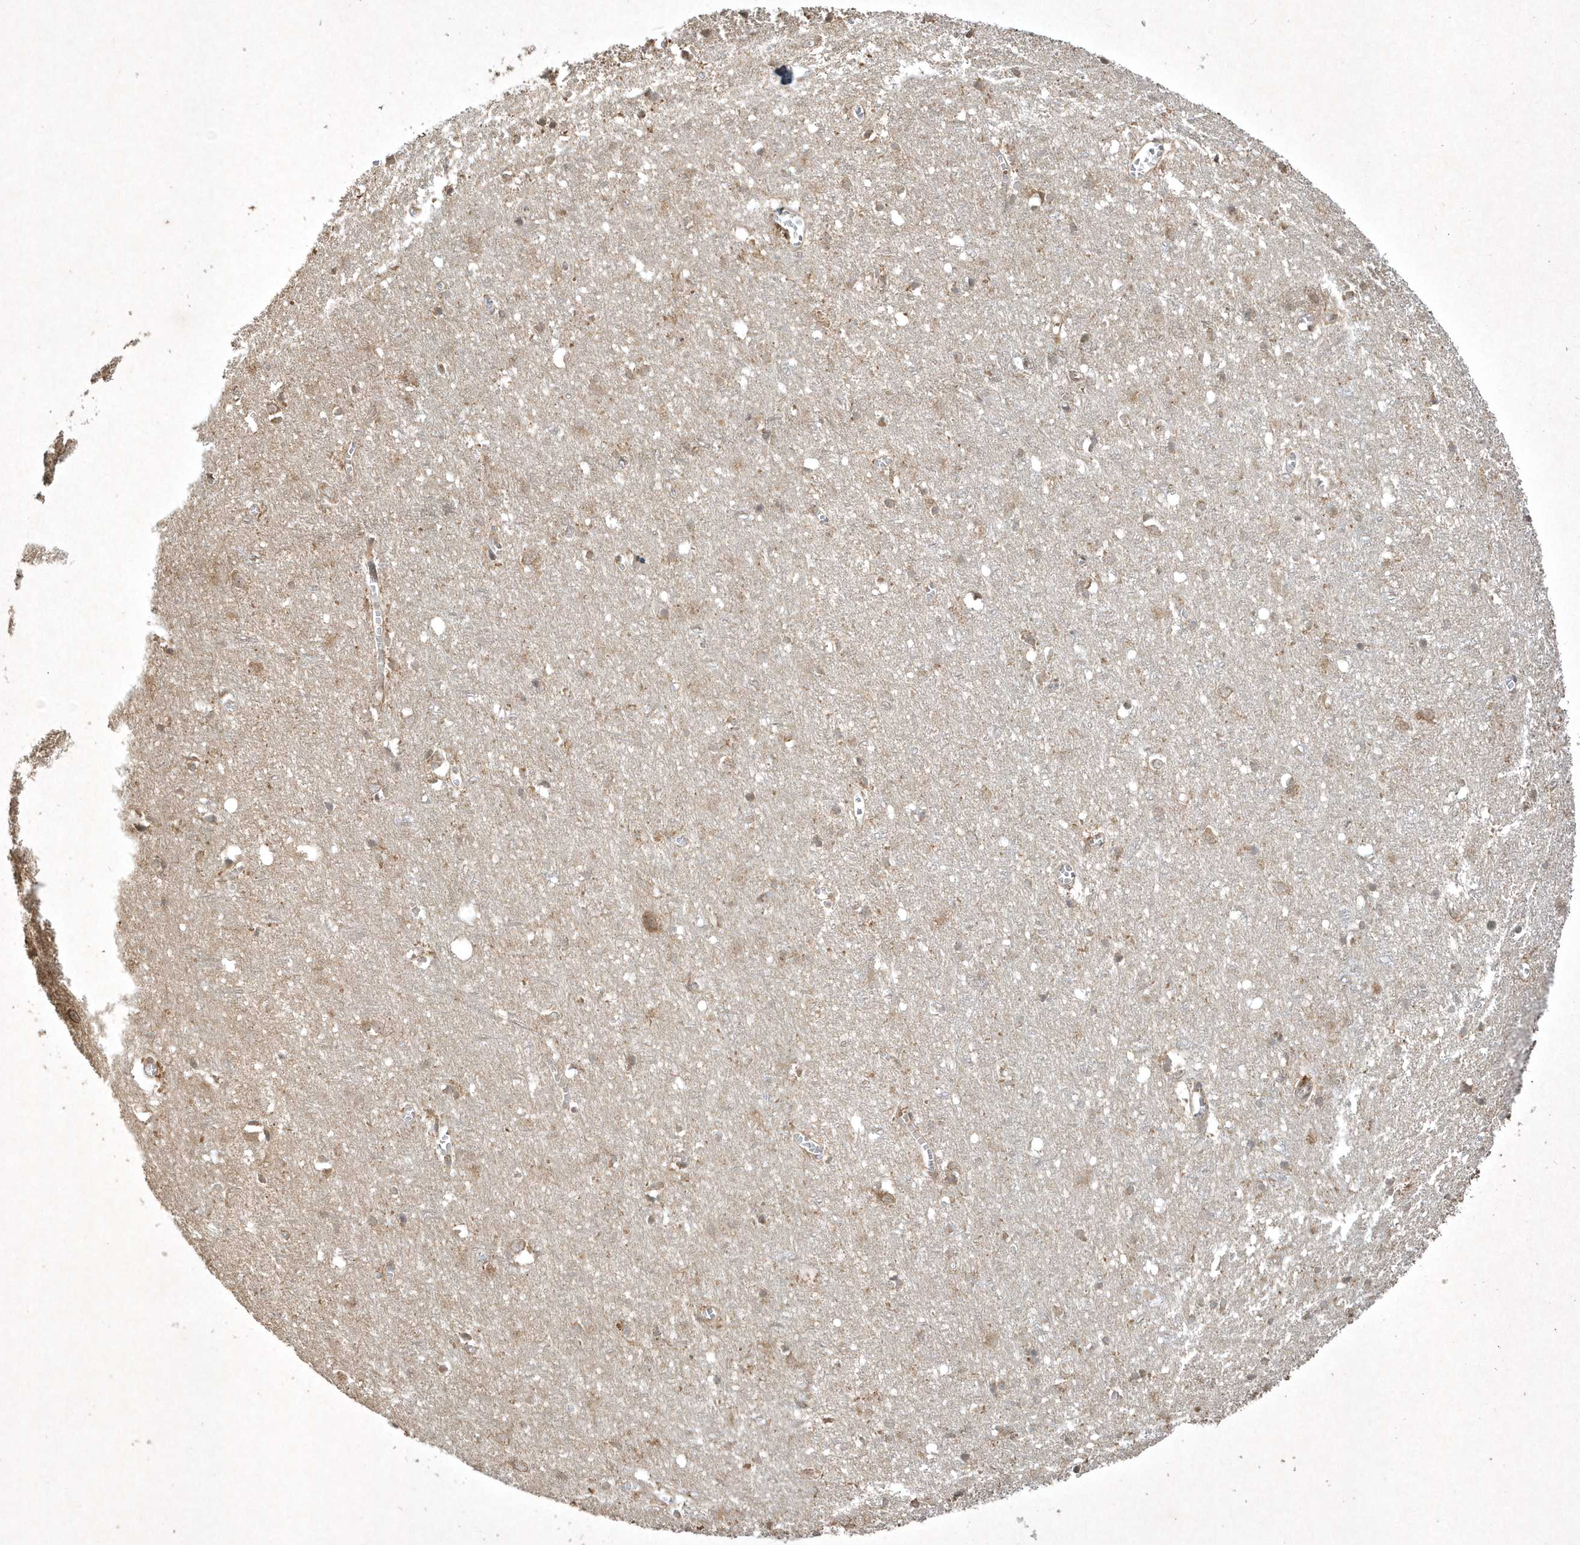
{"staining": {"intensity": "negative", "quantity": "none", "location": "none"}, "tissue": "cerebral cortex", "cell_type": "Endothelial cells", "image_type": "normal", "snomed": [{"axis": "morphology", "description": "Normal tissue, NOS"}, {"axis": "topography", "description": "Cerebral cortex"}], "caption": "High power microscopy histopathology image of an immunohistochemistry (IHC) micrograph of unremarkable cerebral cortex, revealing no significant expression in endothelial cells. The staining was performed using DAB (3,3'-diaminobenzidine) to visualize the protein expression in brown, while the nuclei were stained in blue with hematoxylin (Magnification: 20x).", "gene": "PLTP", "patient": {"sex": "female", "age": 64}}